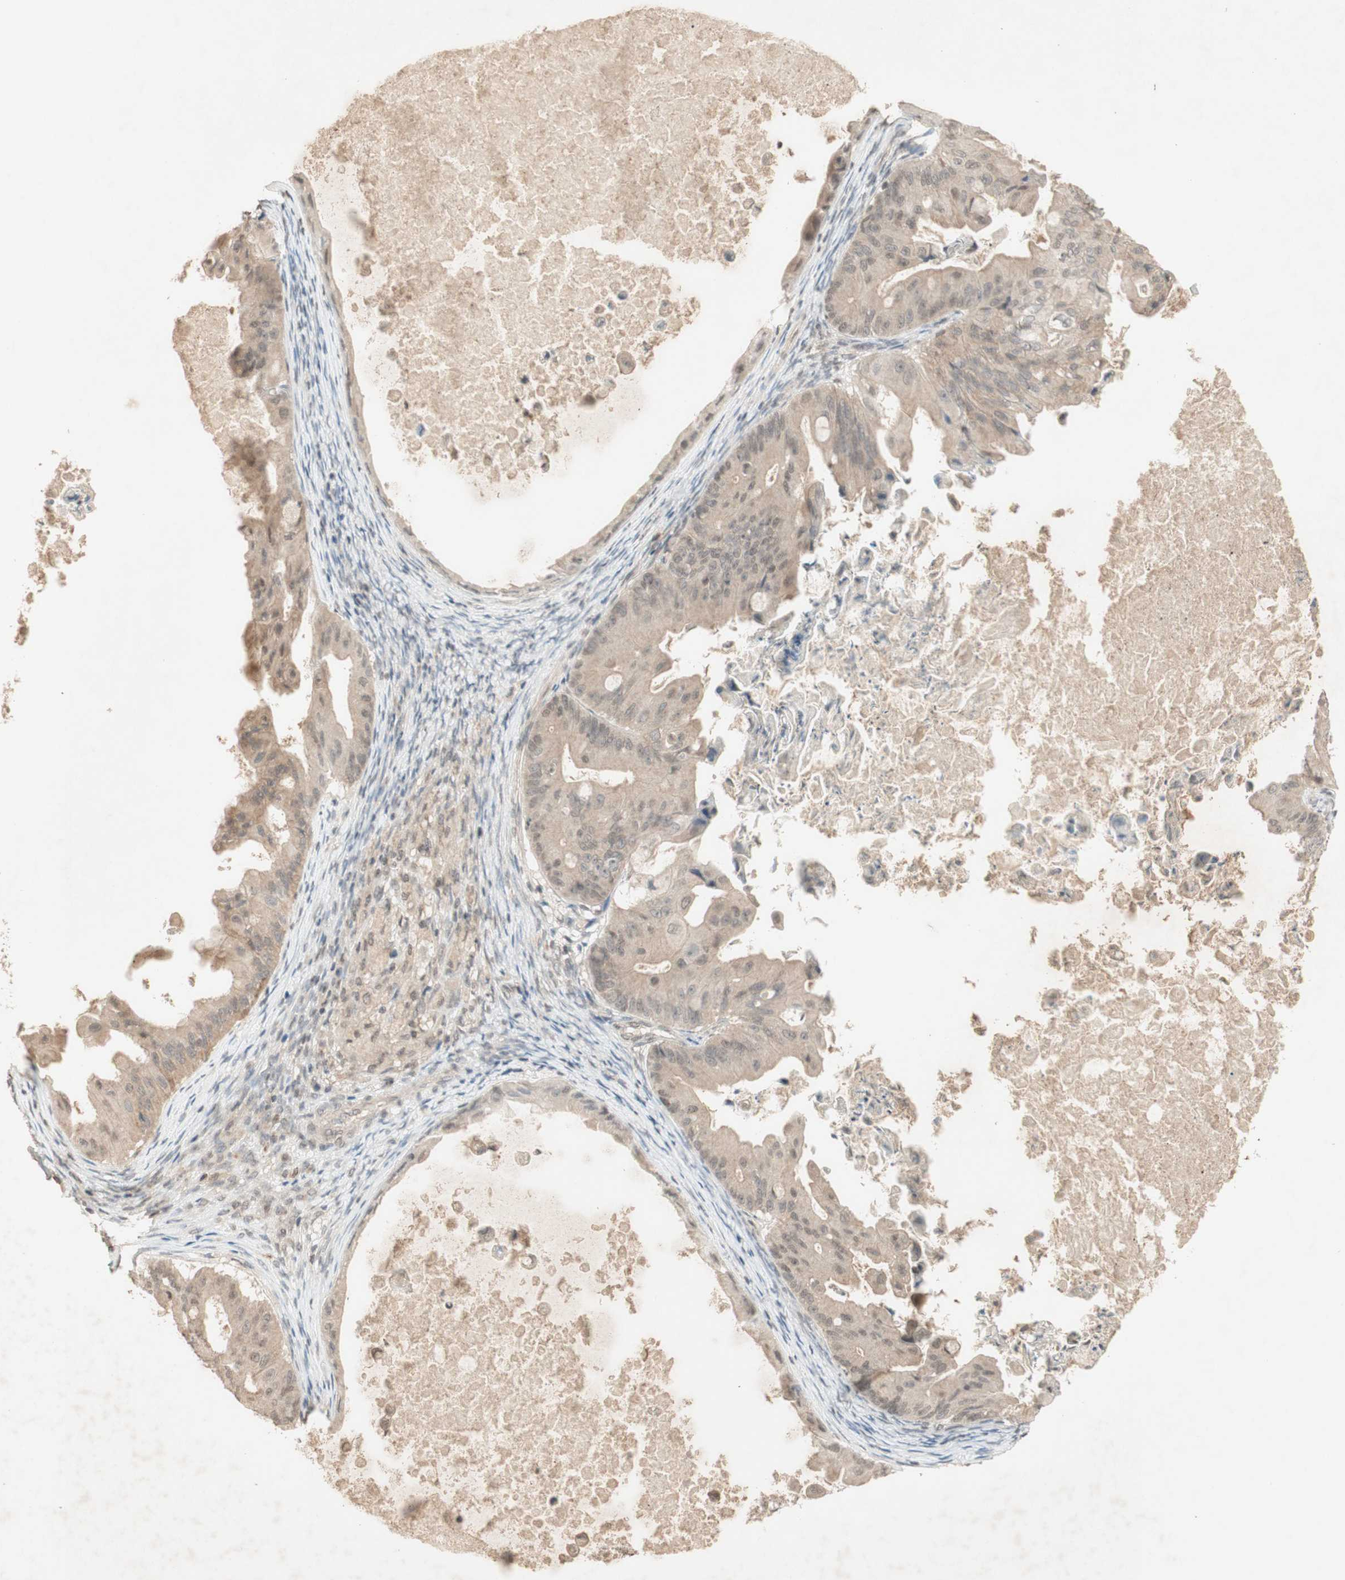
{"staining": {"intensity": "weak", "quantity": ">75%", "location": "cytoplasmic/membranous"}, "tissue": "ovarian cancer", "cell_type": "Tumor cells", "image_type": "cancer", "snomed": [{"axis": "morphology", "description": "Cystadenocarcinoma, mucinous, NOS"}, {"axis": "topography", "description": "Ovary"}], "caption": "Immunohistochemistry of ovarian cancer (mucinous cystadenocarcinoma) reveals low levels of weak cytoplasmic/membranous positivity in about >75% of tumor cells.", "gene": "GLI1", "patient": {"sex": "female", "age": 37}}